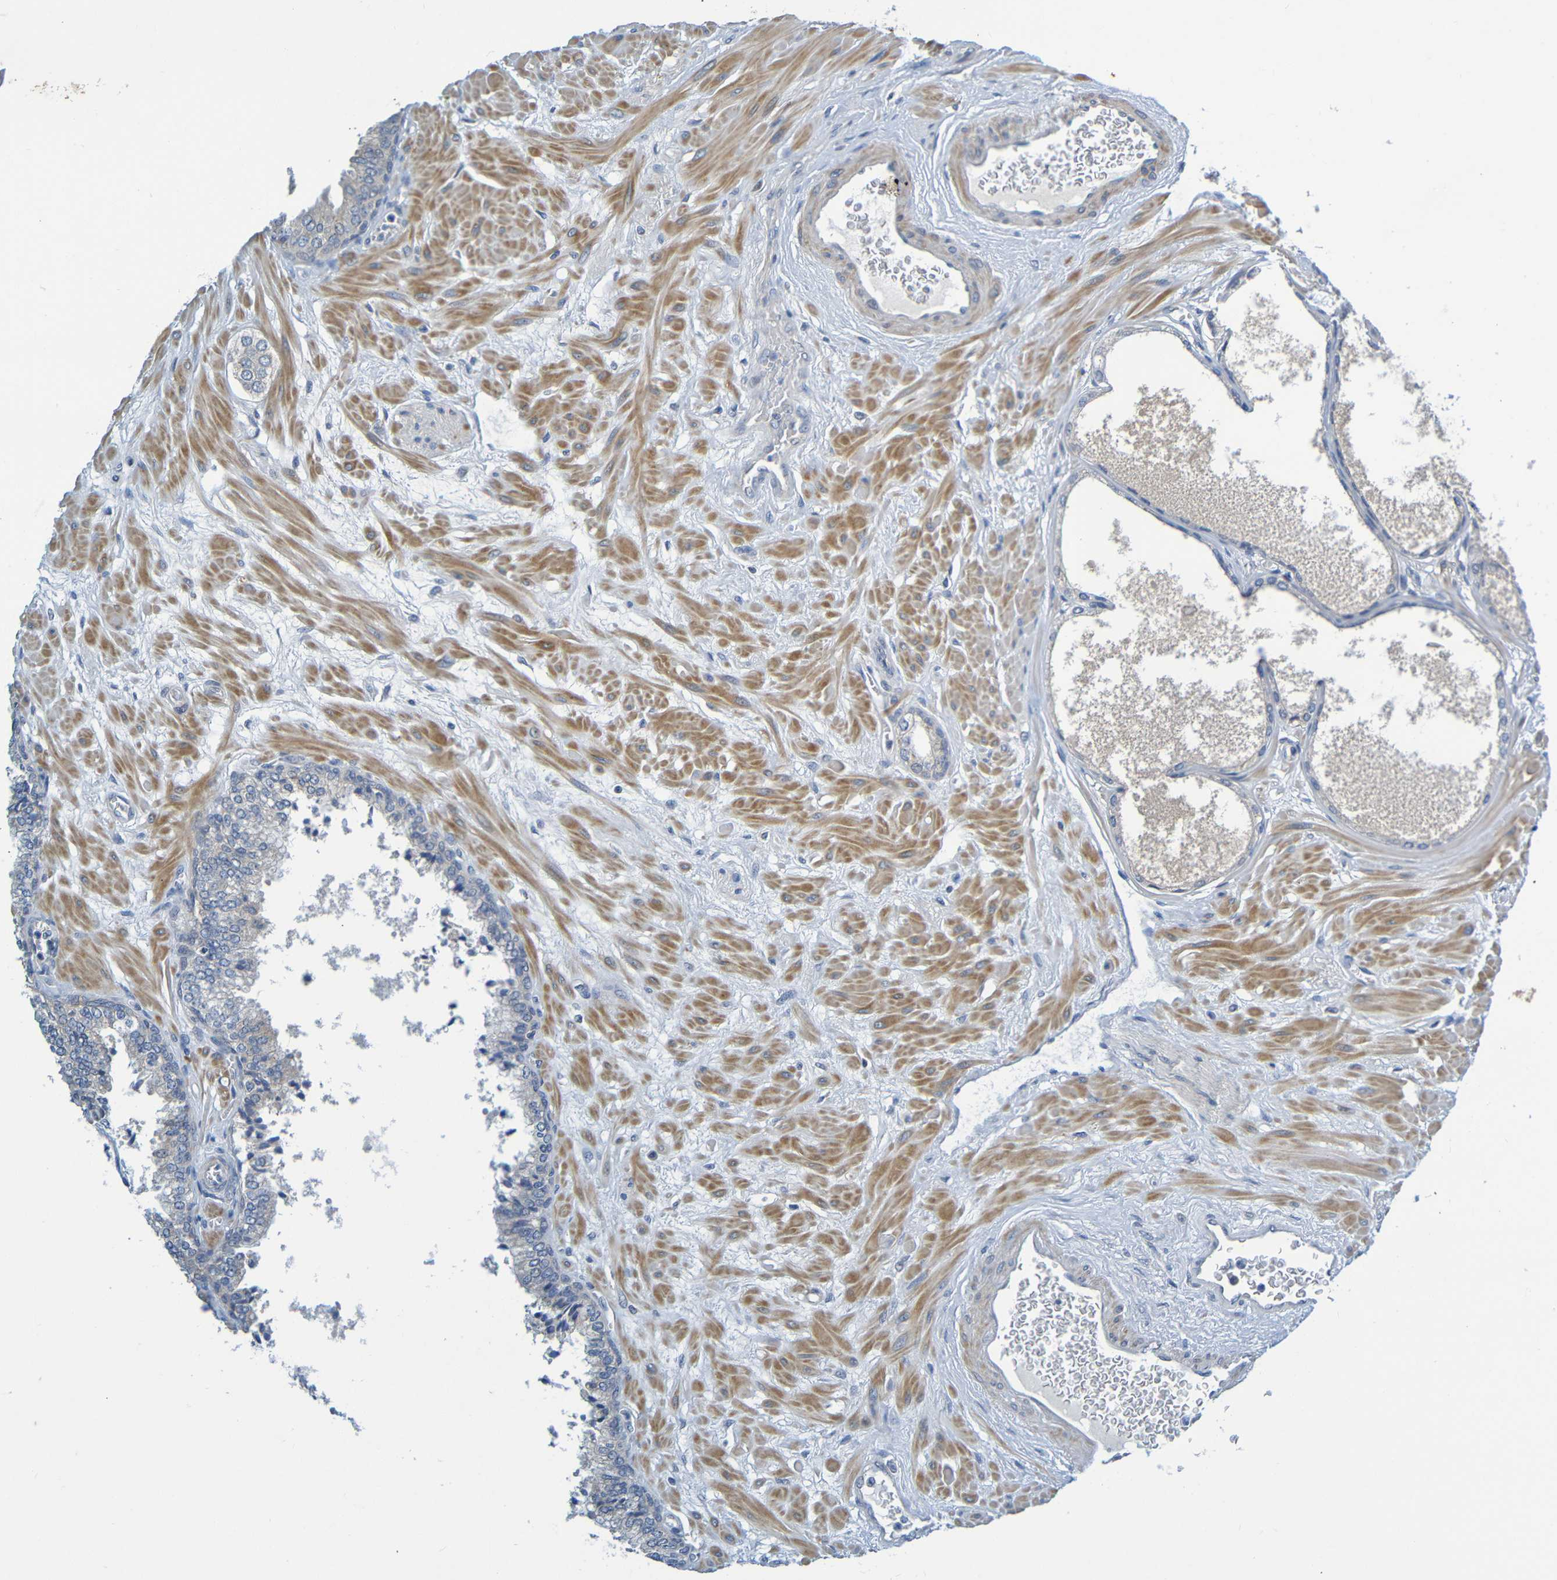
{"staining": {"intensity": "weak", "quantity": "<25%", "location": "cytoplasmic/membranous"}, "tissue": "prostate", "cell_type": "Glandular cells", "image_type": "normal", "snomed": [{"axis": "morphology", "description": "Normal tissue, NOS"}, {"axis": "morphology", "description": "Urothelial carcinoma, Low grade"}, {"axis": "topography", "description": "Urinary bladder"}, {"axis": "topography", "description": "Prostate"}], "caption": "High magnification brightfield microscopy of benign prostate stained with DAB (brown) and counterstained with hematoxylin (blue): glandular cells show no significant positivity. The staining is performed using DAB (3,3'-diaminobenzidine) brown chromogen with nuclei counter-stained in using hematoxylin.", "gene": "CYP4F2", "patient": {"sex": "male", "age": 60}}